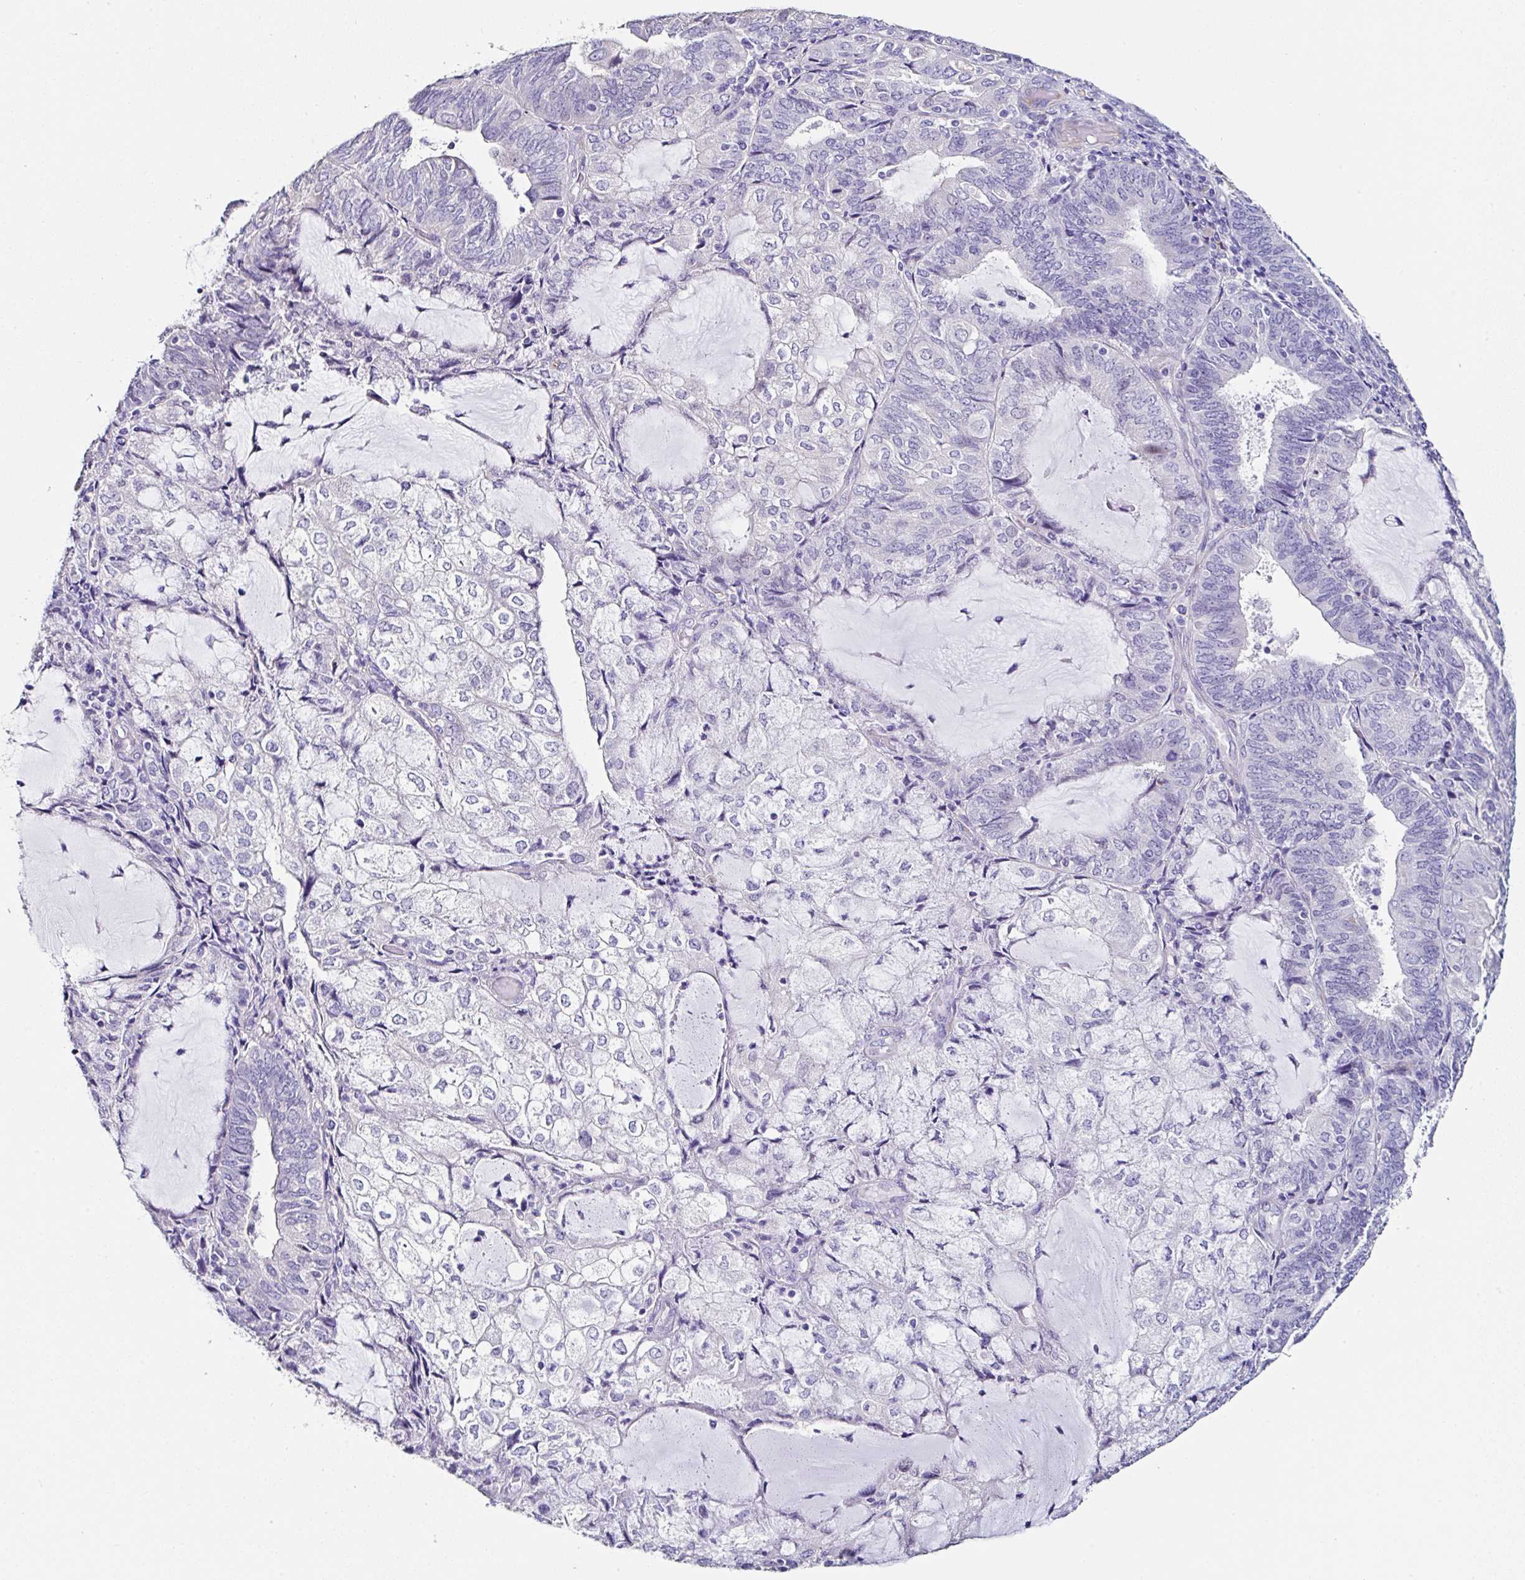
{"staining": {"intensity": "negative", "quantity": "none", "location": "none"}, "tissue": "endometrial cancer", "cell_type": "Tumor cells", "image_type": "cancer", "snomed": [{"axis": "morphology", "description": "Adenocarcinoma, NOS"}, {"axis": "topography", "description": "Endometrium"}], "caption": "DAB immunohistochemical staining of human endometrial cancer (adenocarcinoma) demonstrates no significant expression in tumor cells.", "gene": "TMPRSS11E", "patient": {"sex": "female", "age": 81}}